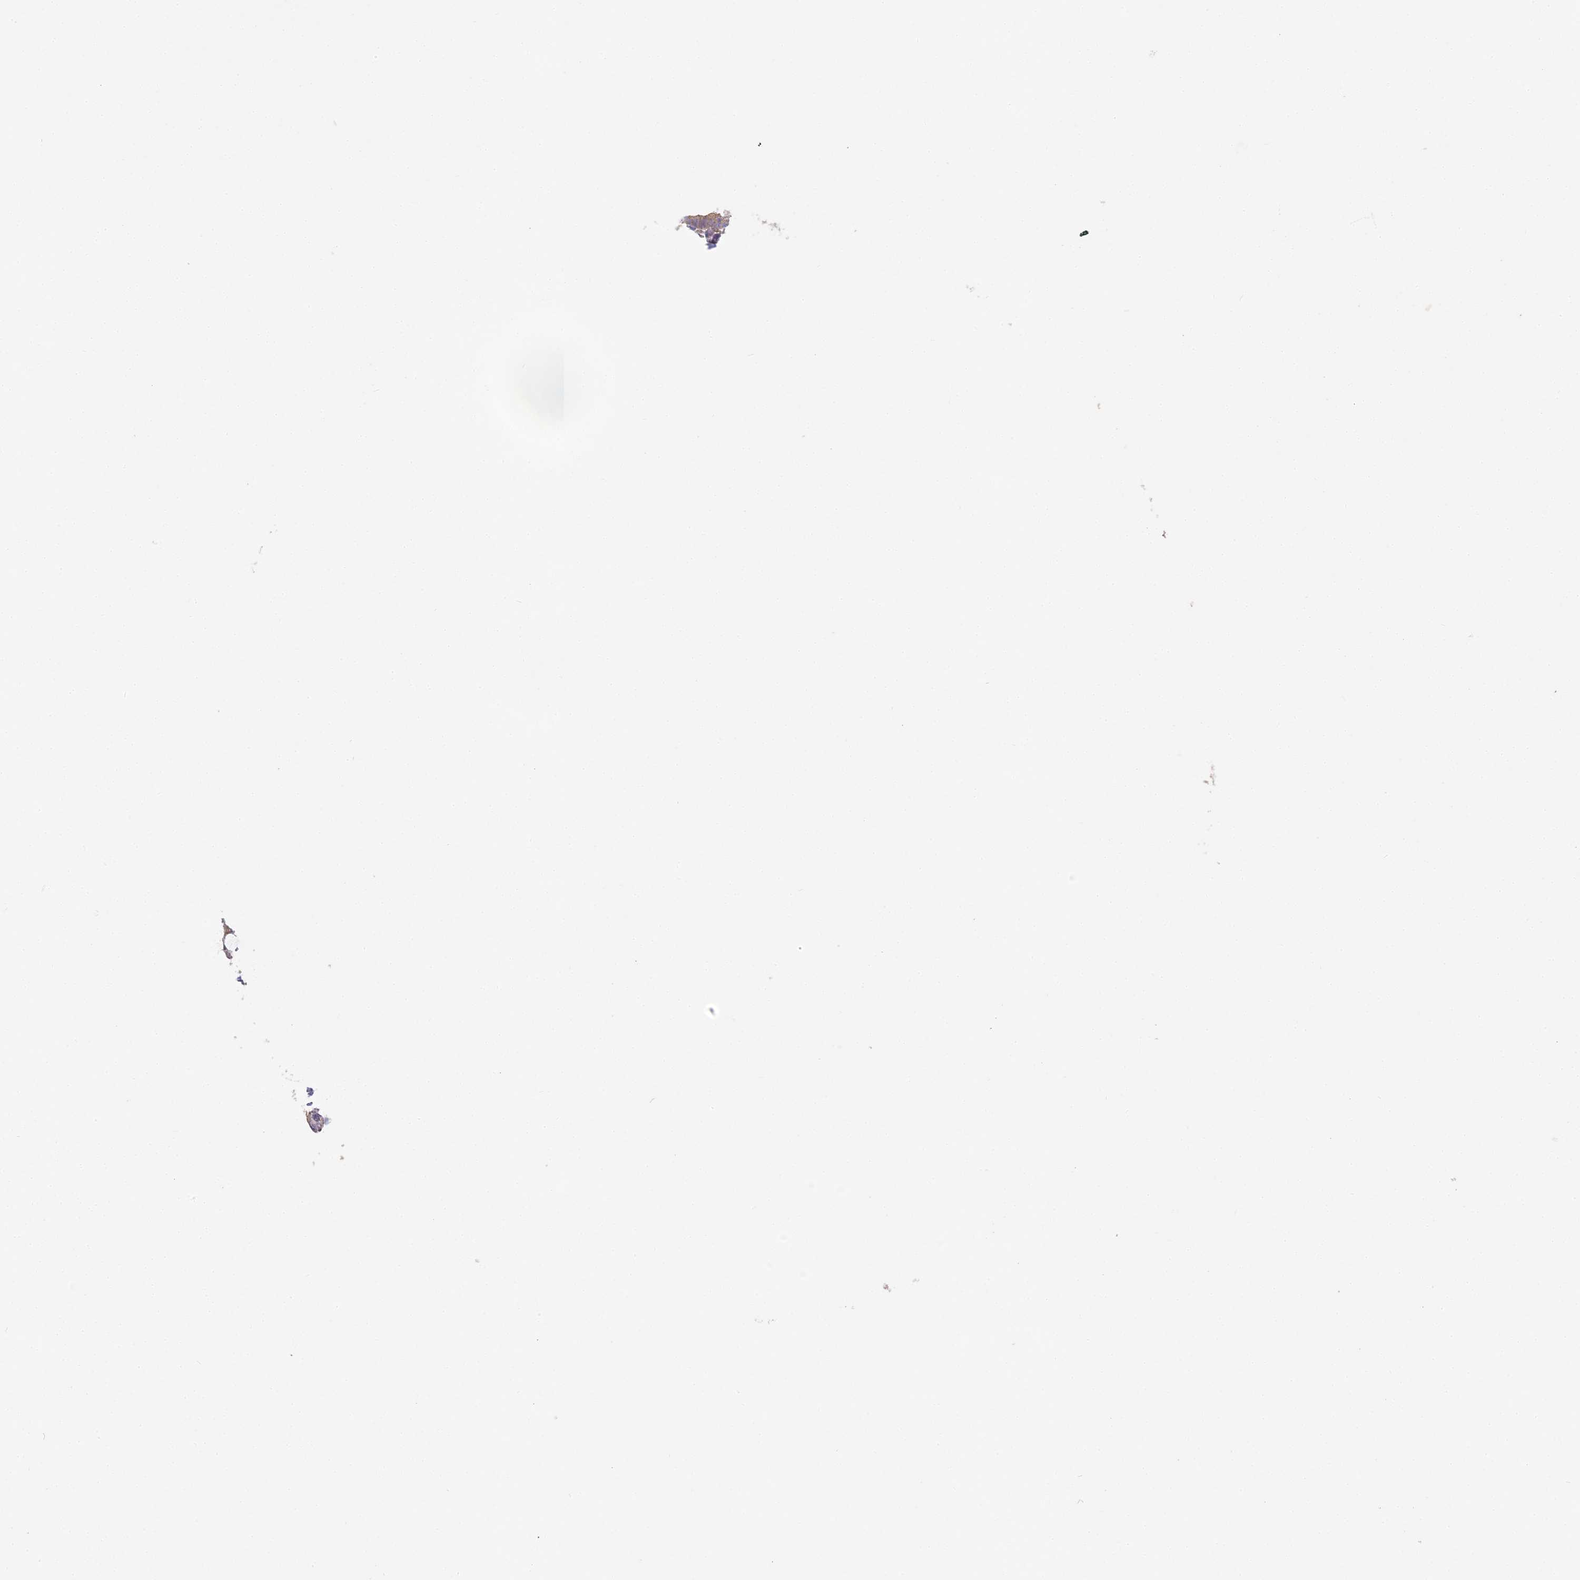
{"staining": {"intensity": "weak", "quantity": "25%-75%", "location": "cytoplasmic/membranous"}, "tissue": "appendix", "cell_type": "Glandular cells", "image_type": "normal", "snomed": [{"axis": "morphology", "description": "Normal tissue, NOS"}, {"axis": "topography", "description": "Appendix"}], "caption": "Immunohistochemical staining of benign appendix reveals weak cytoplasmic/membranous protein staining in approximately 25%-75% of glandular cells. (DAB IHC with brightfield microscopy, high magnification).", "gene": "MED28", "patient": {"sex": "male", "age": 1}}